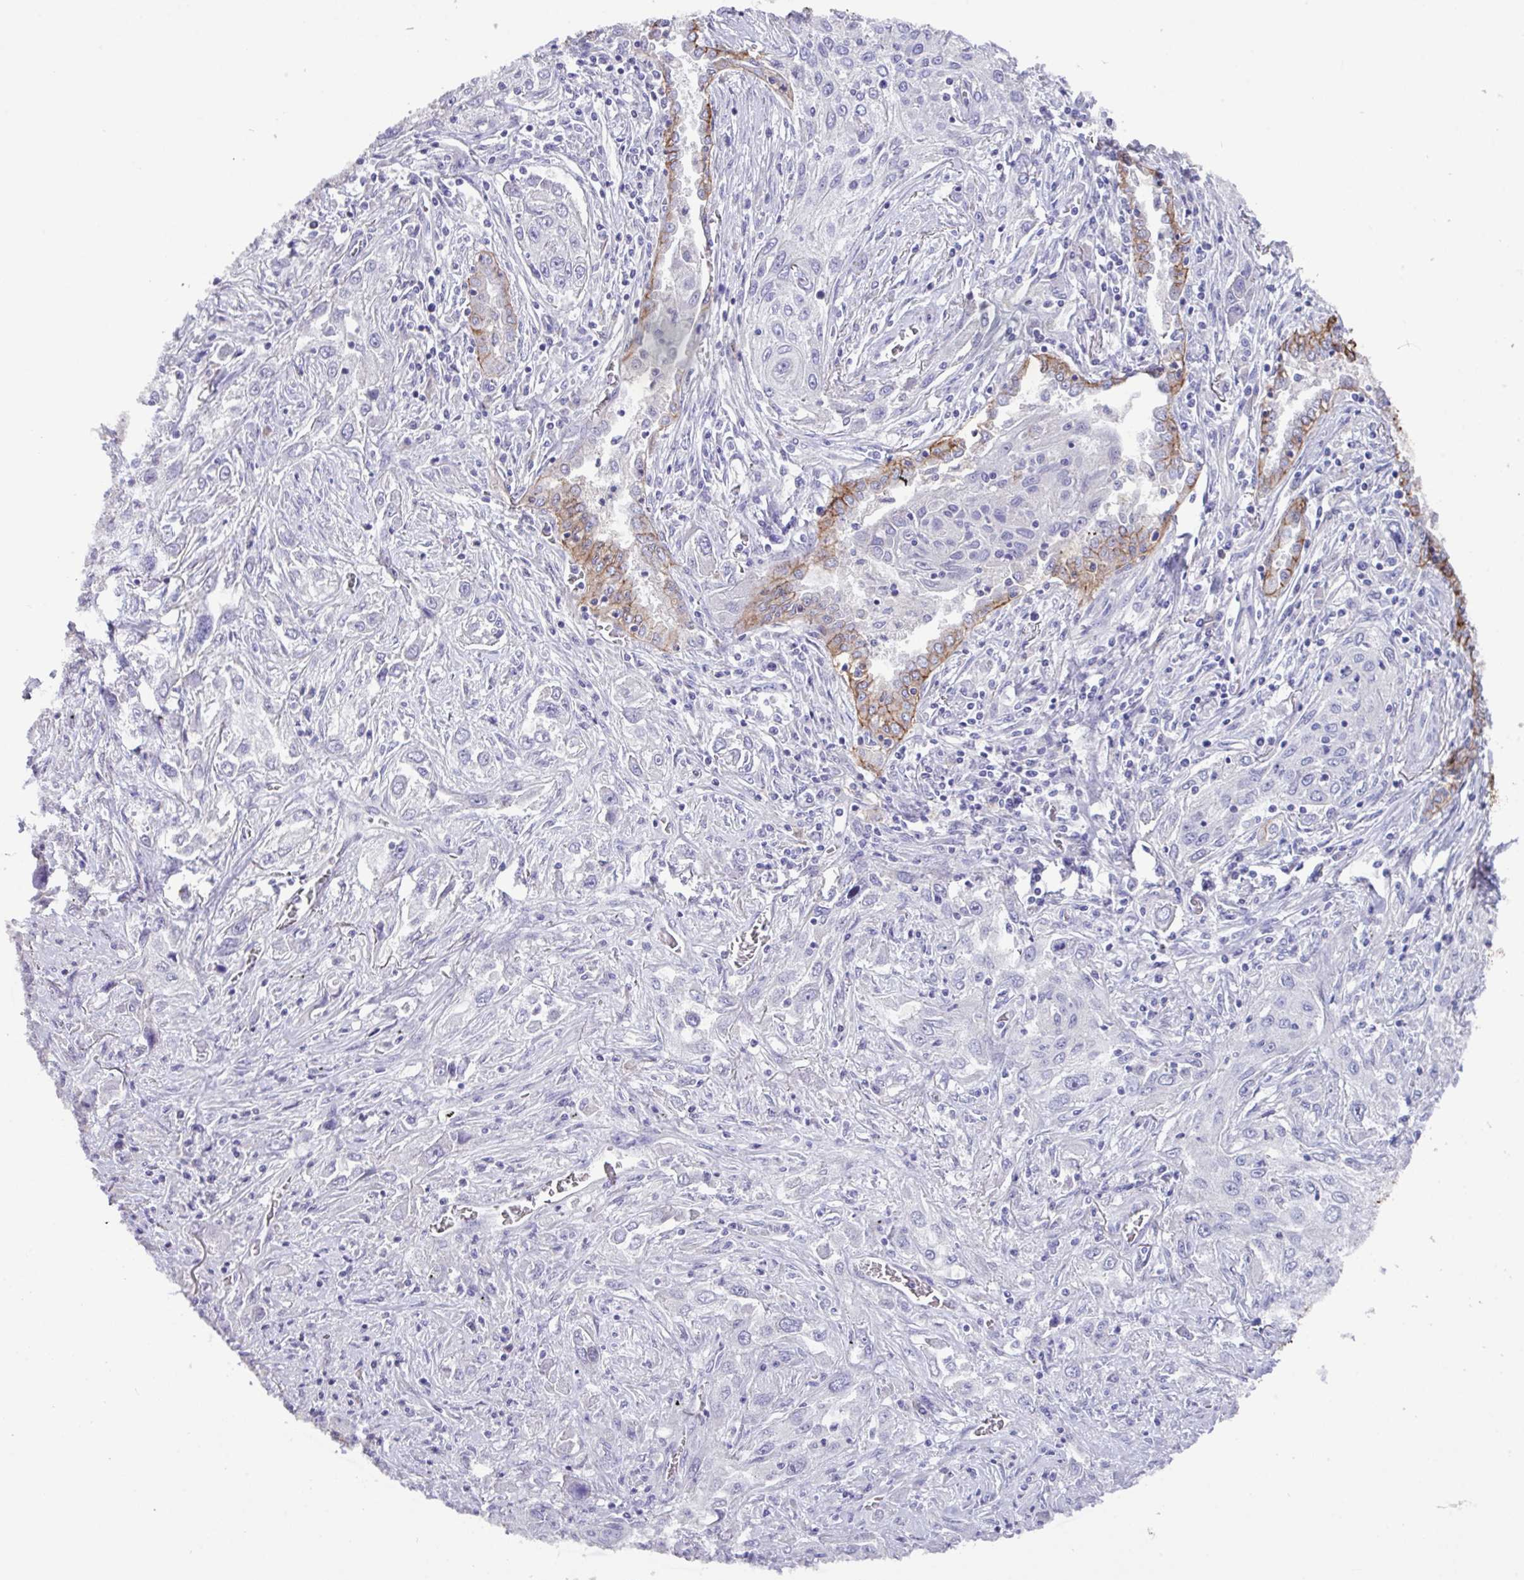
{"staining": {"intensity": "moderate", "quantity": "<25%", "location": "cytoplasmic/membranous"}, "tissue": "lung cancer", "cell_type": "Tumor cells", "image_type": "cancer", "snomed": [{"axis": "morphology", "description": "Squamous cell carcinoma, NOS"}, {"axis": "topography", "description": "Lung"}], "caption": "Immunohistochemical staining of human lung cancer (squamous cell carcinoma) shows low levels of moderate cytoplasmic/membranous protein staining in approximately <25% of tumor cells. The protein is stained brown, and the nuclei are stained in blue (DAB (3,3'-diaminobenzidine) IHC with brightfield microscopy, high magnification).", "gene": "EPCAM", "patient": {"sex": "female", "age": 69}}